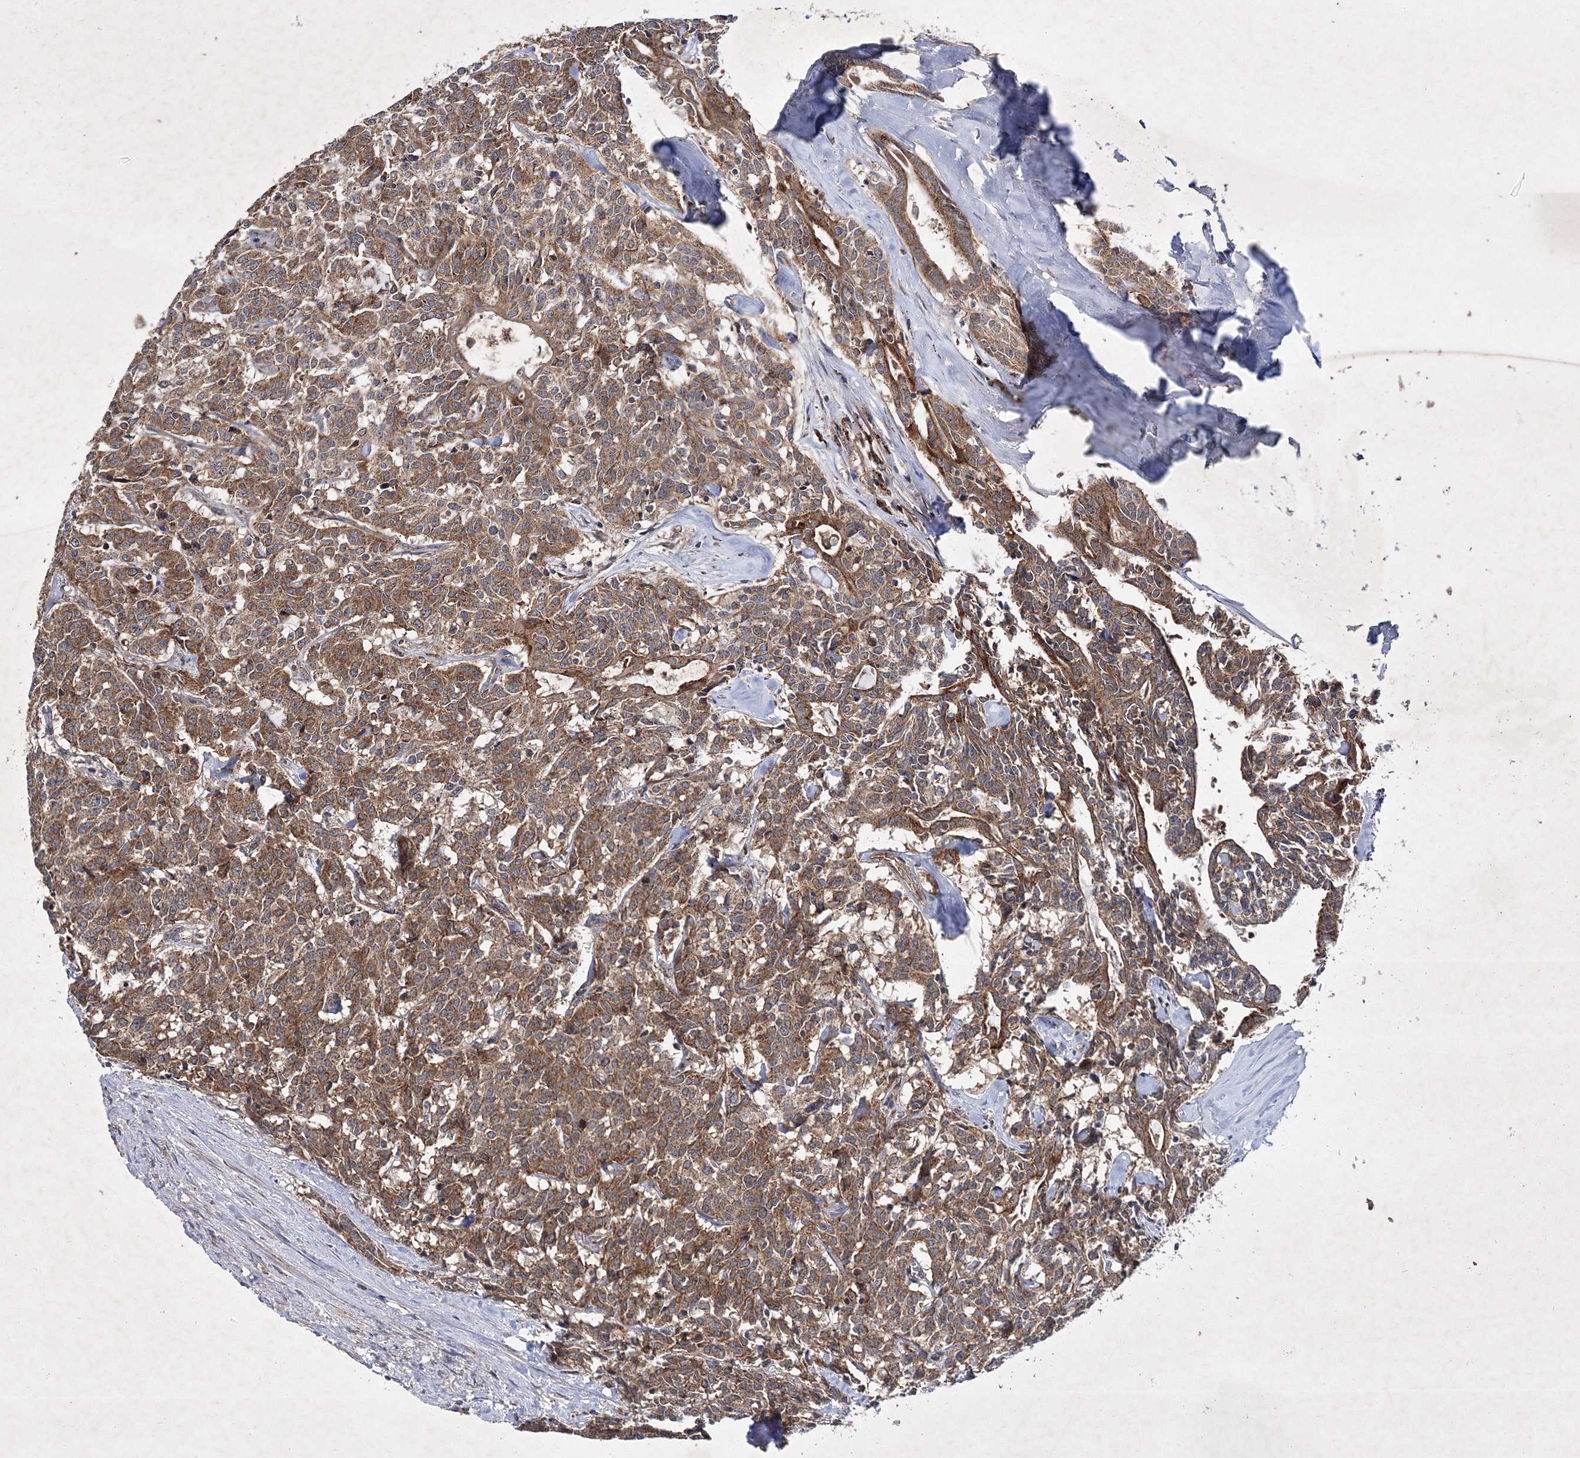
{"staining": {"intensity": "moderate", "quantity": ">75%", "location": "cytoplasmic/membranous"}, "tissue": "carcinoid", "cell_type": "Tumor cells", "image_type": "cancer", "snomed": [{"axis": "morphology", "description": "Carcinoid, malignant, NOS"}, {"axis": "topography", "description": "Lung"}], "caption": "High-power microscopy captured an immunohistochemistry histopathology image of carcinoid (malignant), revealing moderate cytoplasmic/membranous positivity in approximately >75% of tumor cells. The staining was performed using DAB (3,3'-diaminobenzidine), with brown indicating positive protein expression. Nuclei are stained blue with hematoxylin.", "gene": "SCRN3", "patient": {"sex": "female", "age": 46}}